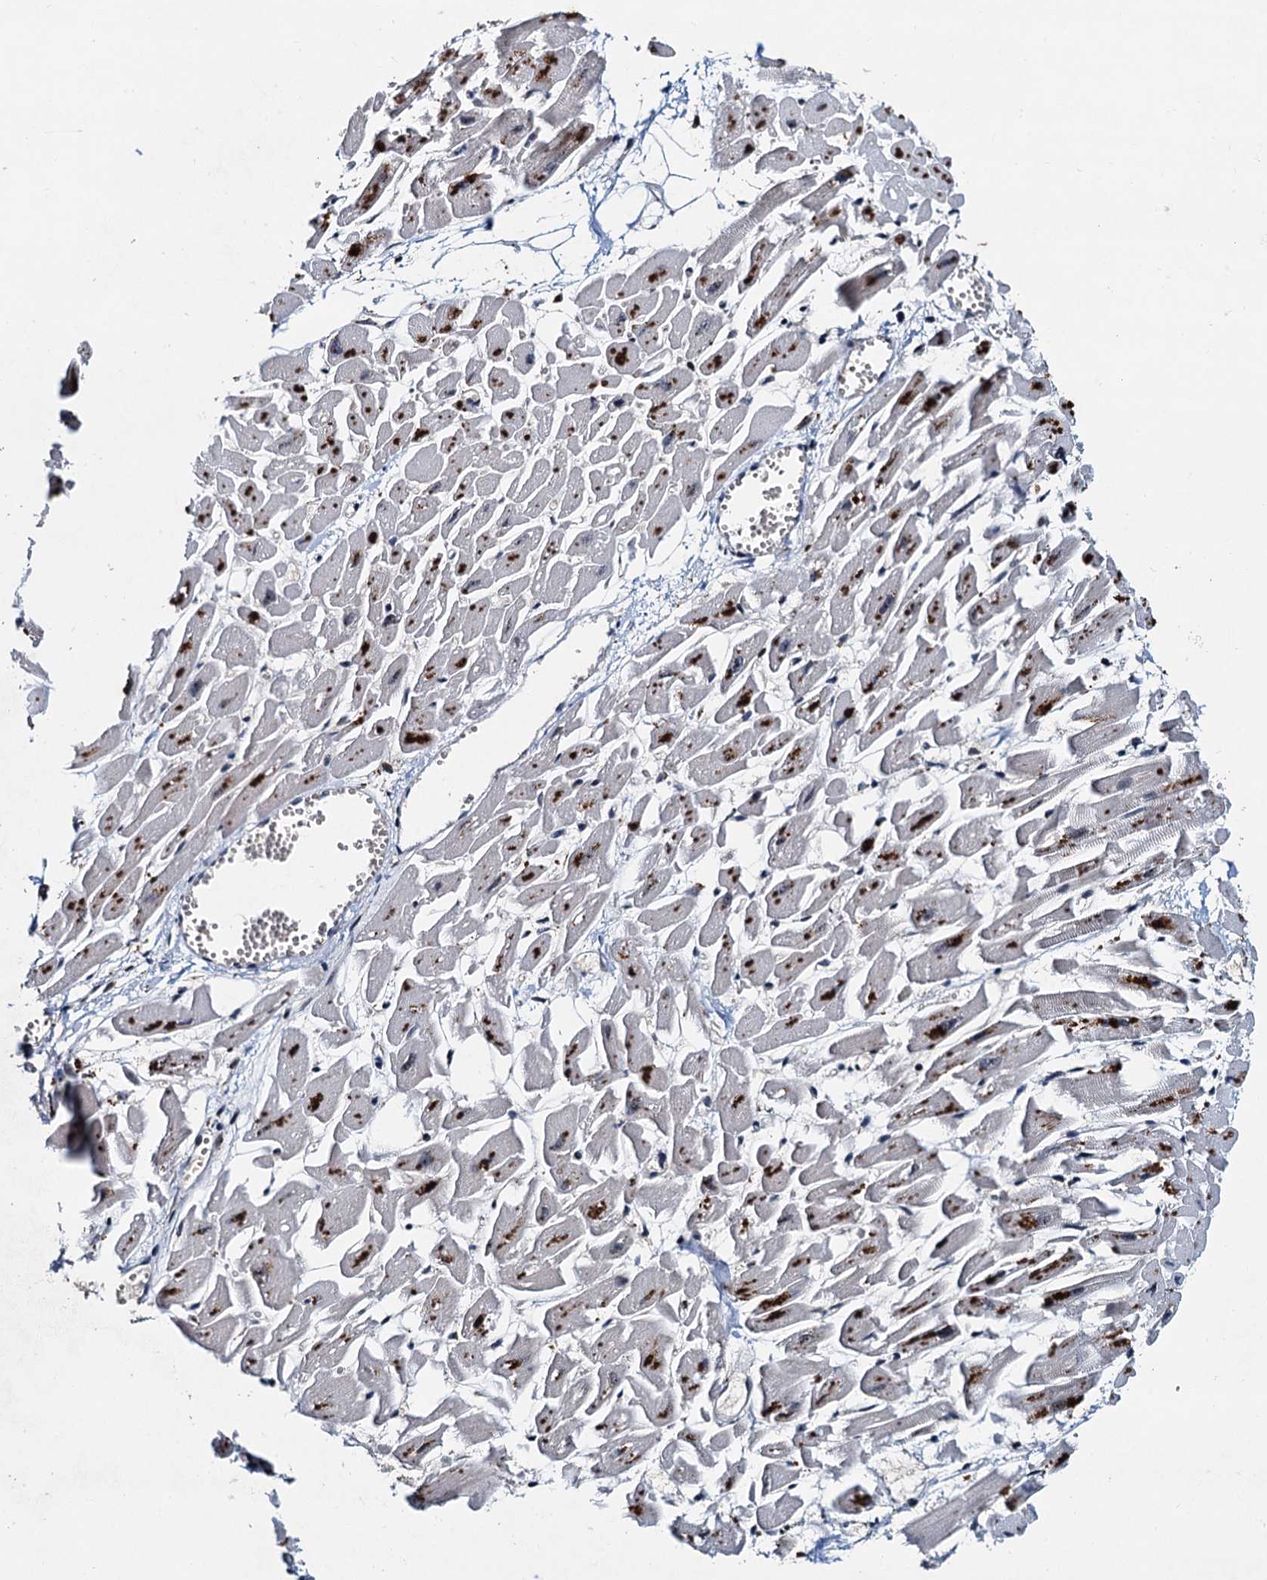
{"staining": {"intensity": "negative", "quantity": "none", "location": "none"}, "tissue": "heart muscle", "cell_type": "Cardiomyocytes", "image_type": "normal", "snomed": [{"axis": "morphology", "description": "Normal tissue, NOS"}, {"axis": "topography", "description": "Heart"}], "caption": "Human heart muscle stained for a protein using immunohistochemistry exhibits no positivity in cardiomyocytes.", "gene": "DNAJC21", "patient": {"sex": "female", "age": 64}}